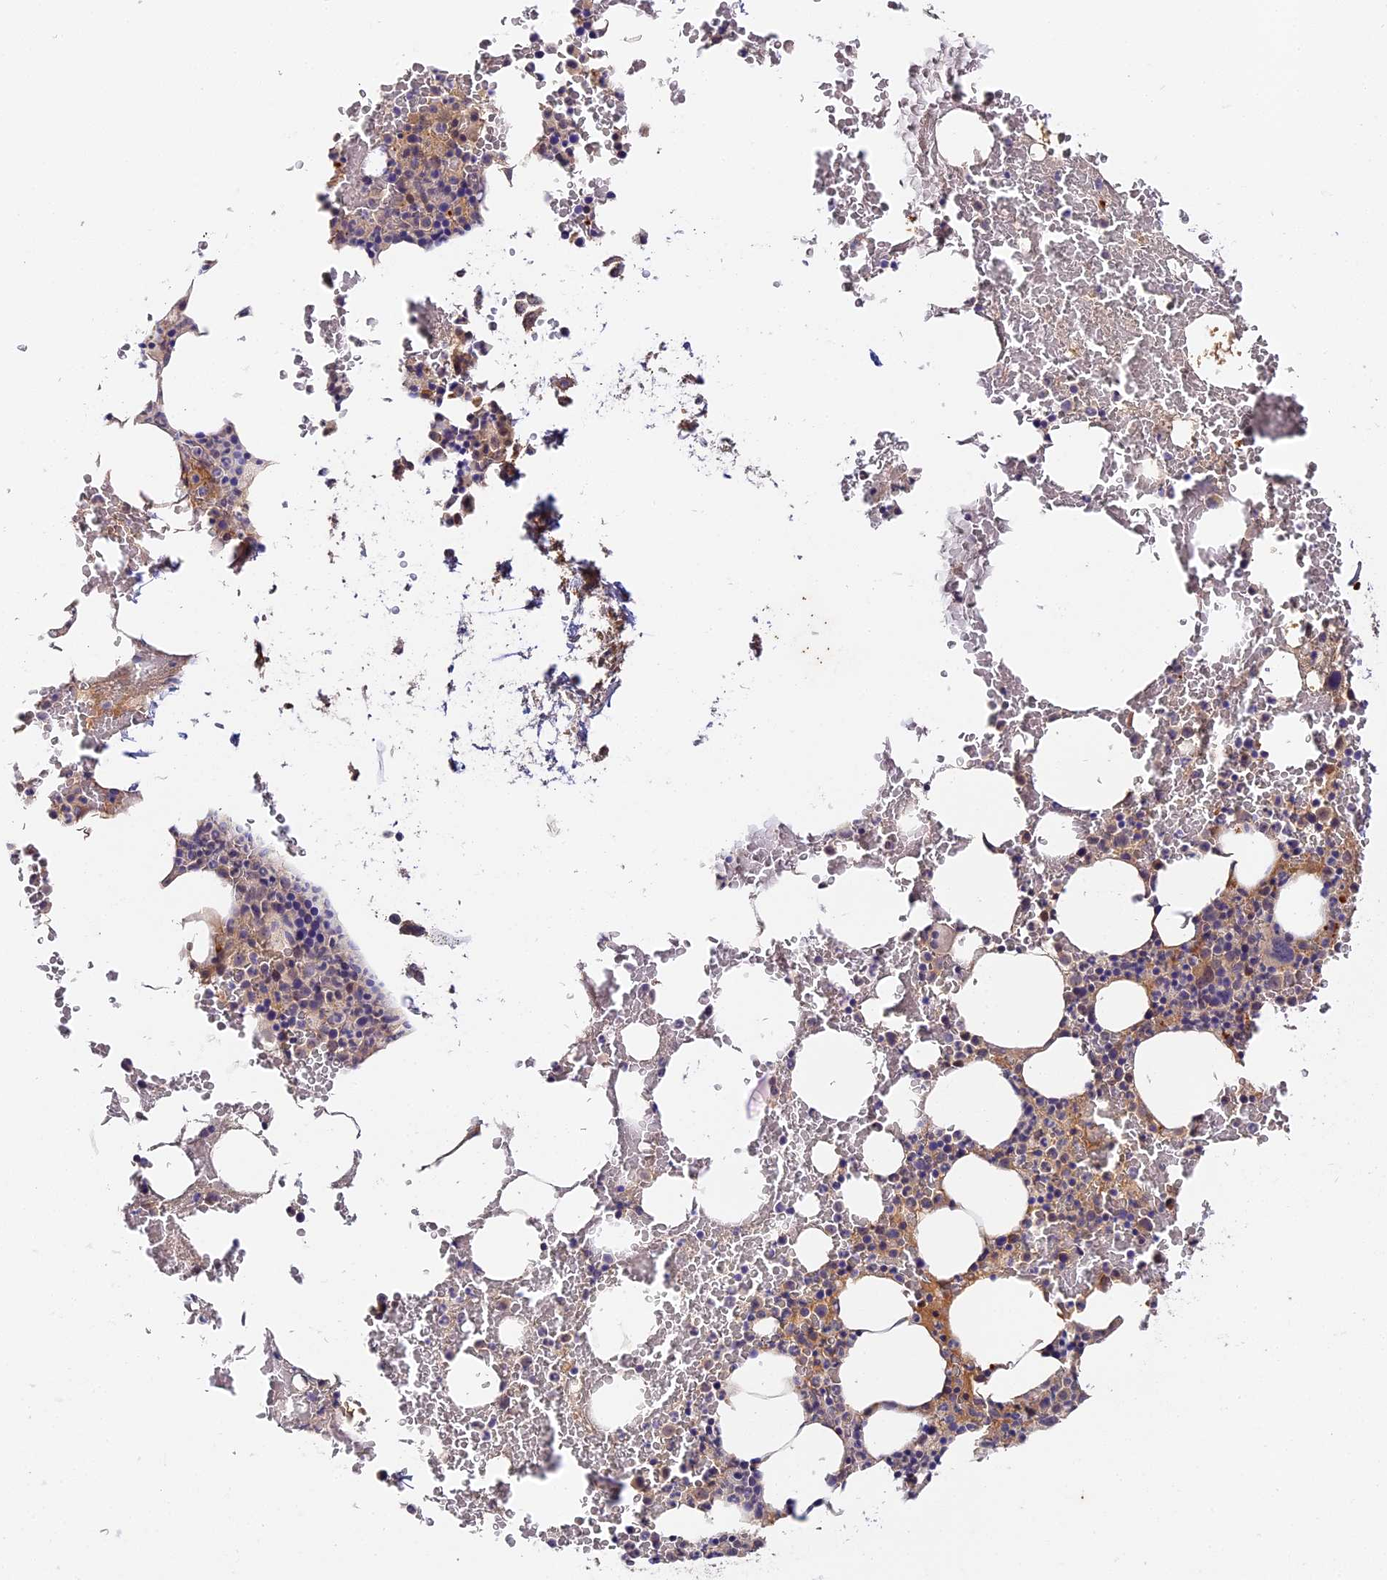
{"staining": {"intensity": "moderate", "quantity": "<25%", "location": "cytoplasmic/membranous,nuclear"}, "tissue": "bone marrow", "cell_type": "Hematopoietic cells", "image_type": "normal", "snomed": [{"axis": "morphology", "description": "Normal tissue, NOS"}, {"axis": "morphology", "description": "Inflammation, NOS"}, {"axis": "topography", "description": "Bone marrow"}], "caption": "Immunohistochemistry (DAB) staining of normal bone marrow demonstrates moderate cytoplasmic/membranous,nuclear protein expression in about <25% of hematopoietic cells.", "gene": "IMPACT", "patient": {"sex": "female", "age": 78}}